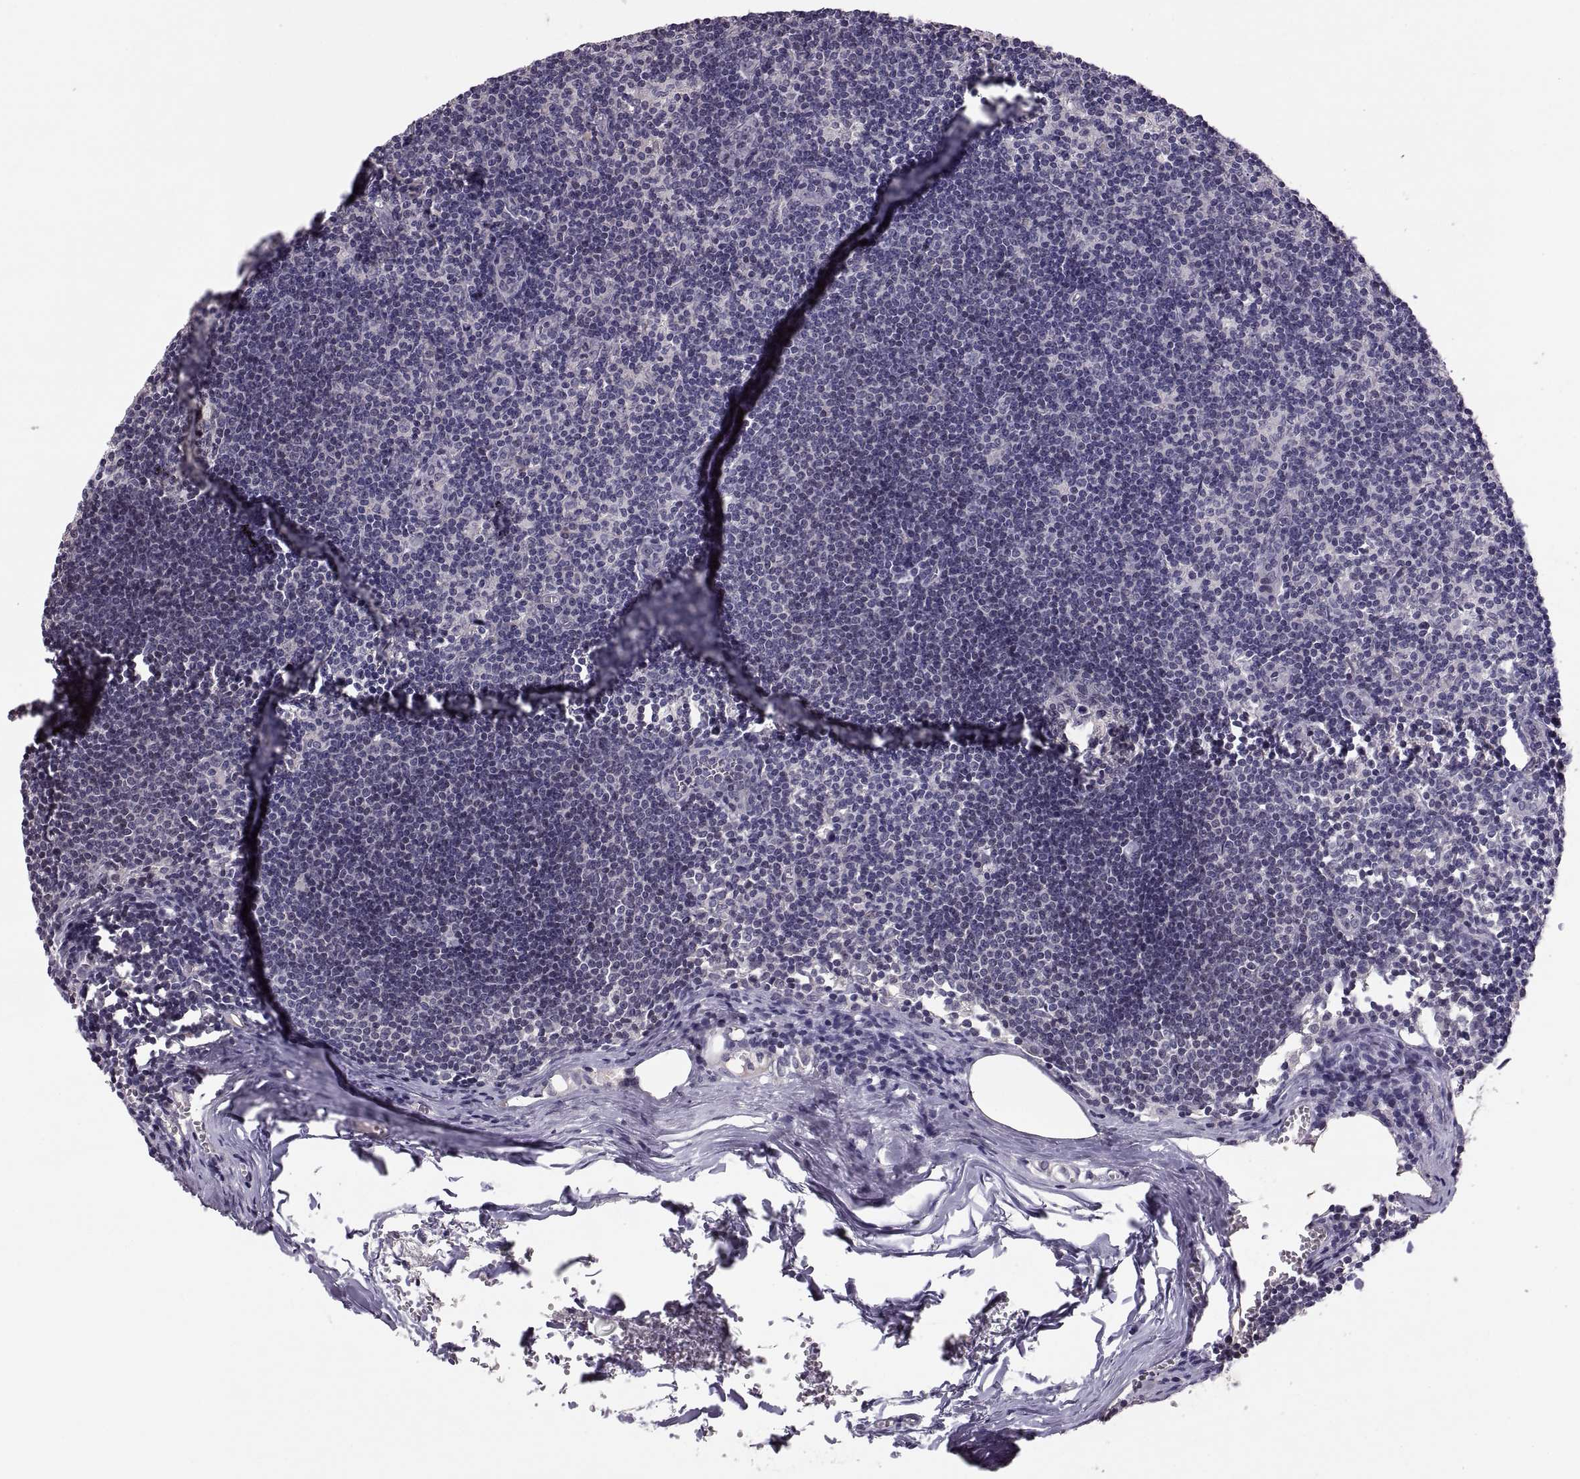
{"staining": {"intensity": "negative", "quantity": "none", "location": "none"}, "tissue": "lymph node", "cell_type": "Germinal center cells", "image_type": "normal", "snomed": [{"axis": "morphology", "description": "Normal tissue, NOS"}, {"axis": "topography", "description": "Lymph node"}], "caption": "Immunohistochemical staining of unremarkable human lymph node shows no significant positivity in germinal center cells. Brightfield microscopy of immunohistochemistry (IHC) stained with DAB (brown) and hematoxylin (blue), captured at high magnification.", "gene": "PAX2", "patient": {"sex": "male", "age": 59}}